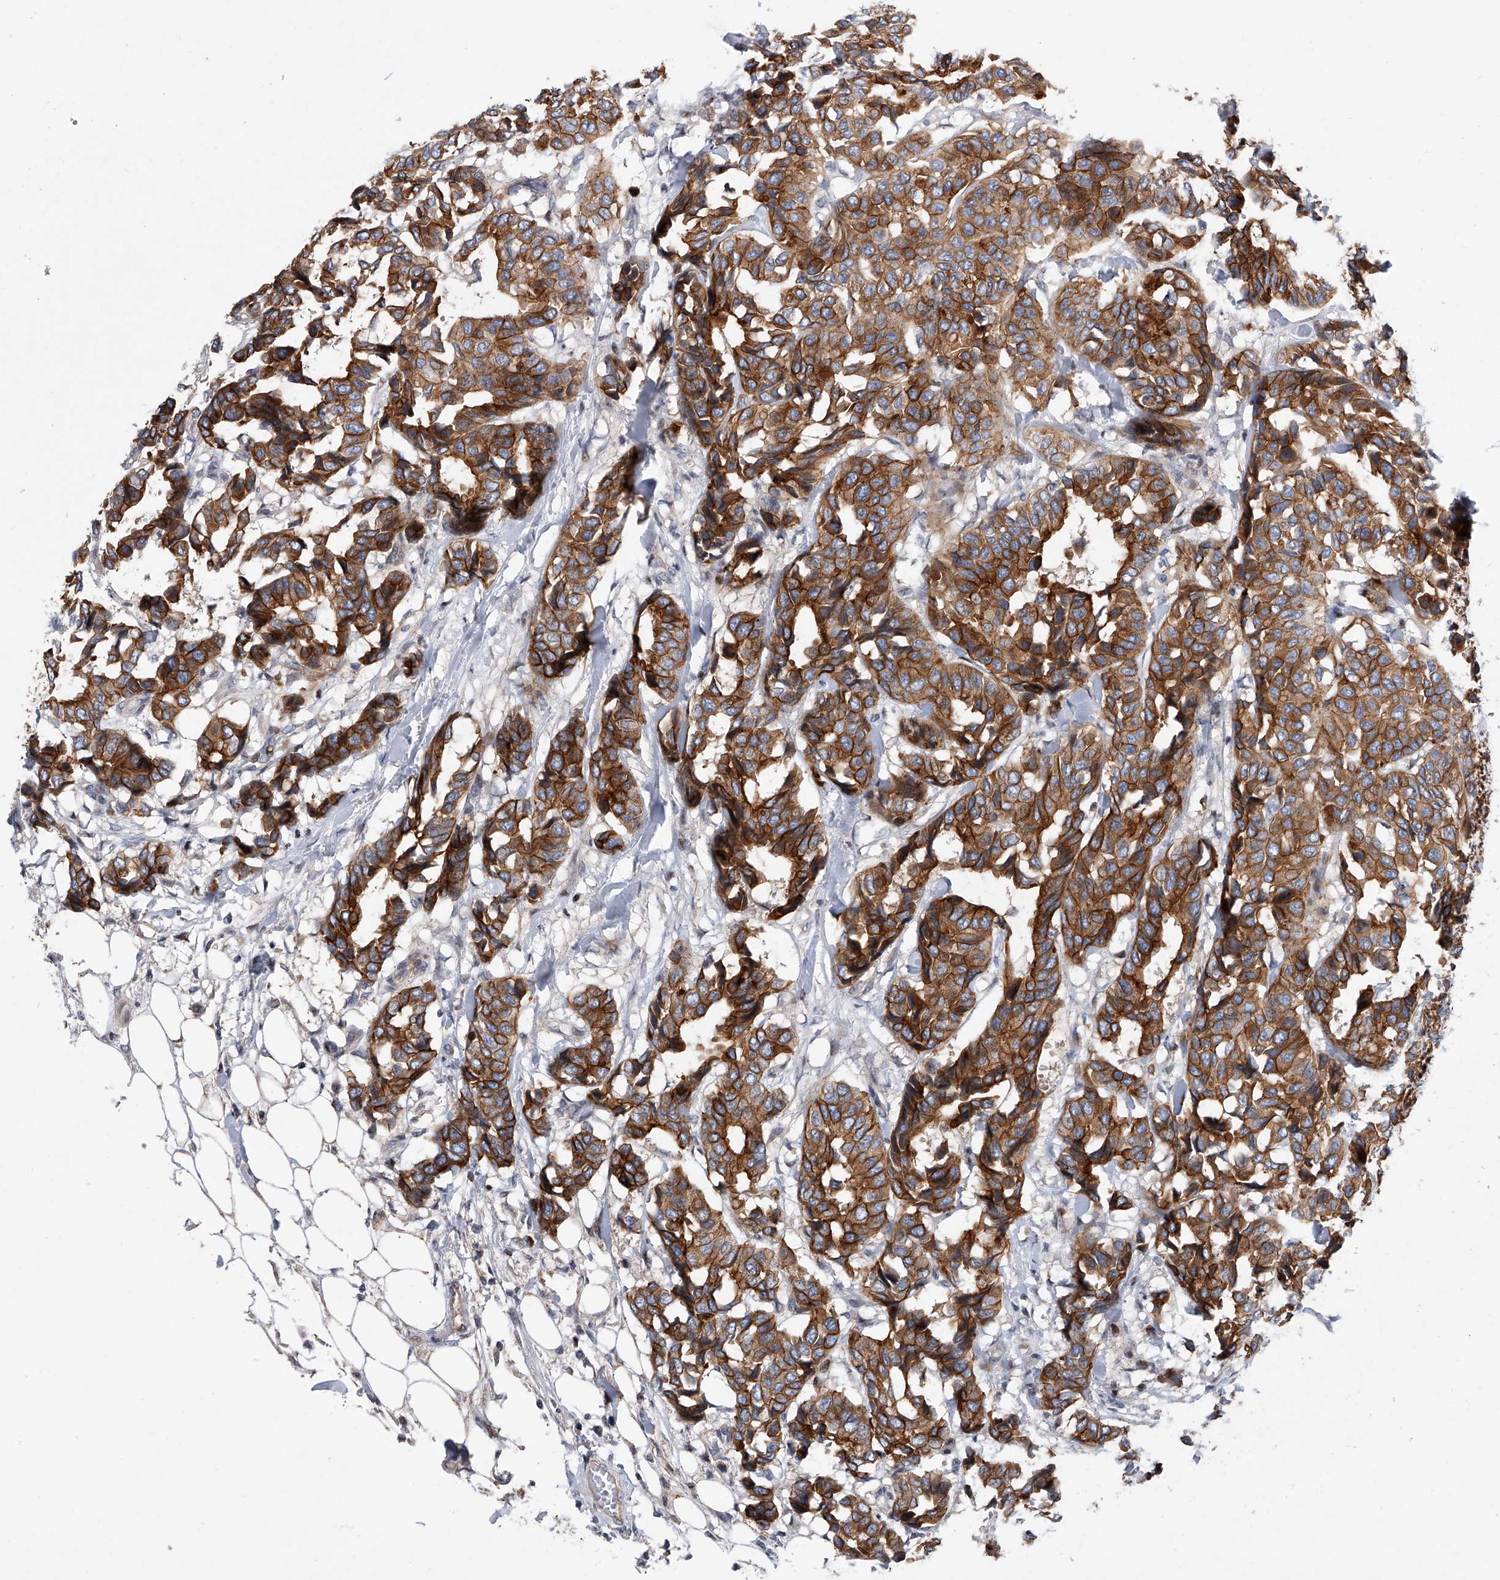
{"staining": {"intensity": "strong", "quantity": ">75%", "location": "cytoplasmic/membranous"}, "tissue": "breast cancer", "cell_type": "Tumor cells", "image_type": "cancer", "snomed": [{"axis": "morphology", "description": "Duct carcinoma"}, {"axis": "topography", "description": "Breast"}], "caption": "Breast intraductal carcinoma stained with a protein marker reveals strong staining in tumor cells.", "gene": "CDH12", "patient": {"sex": "female", "age": 87}}